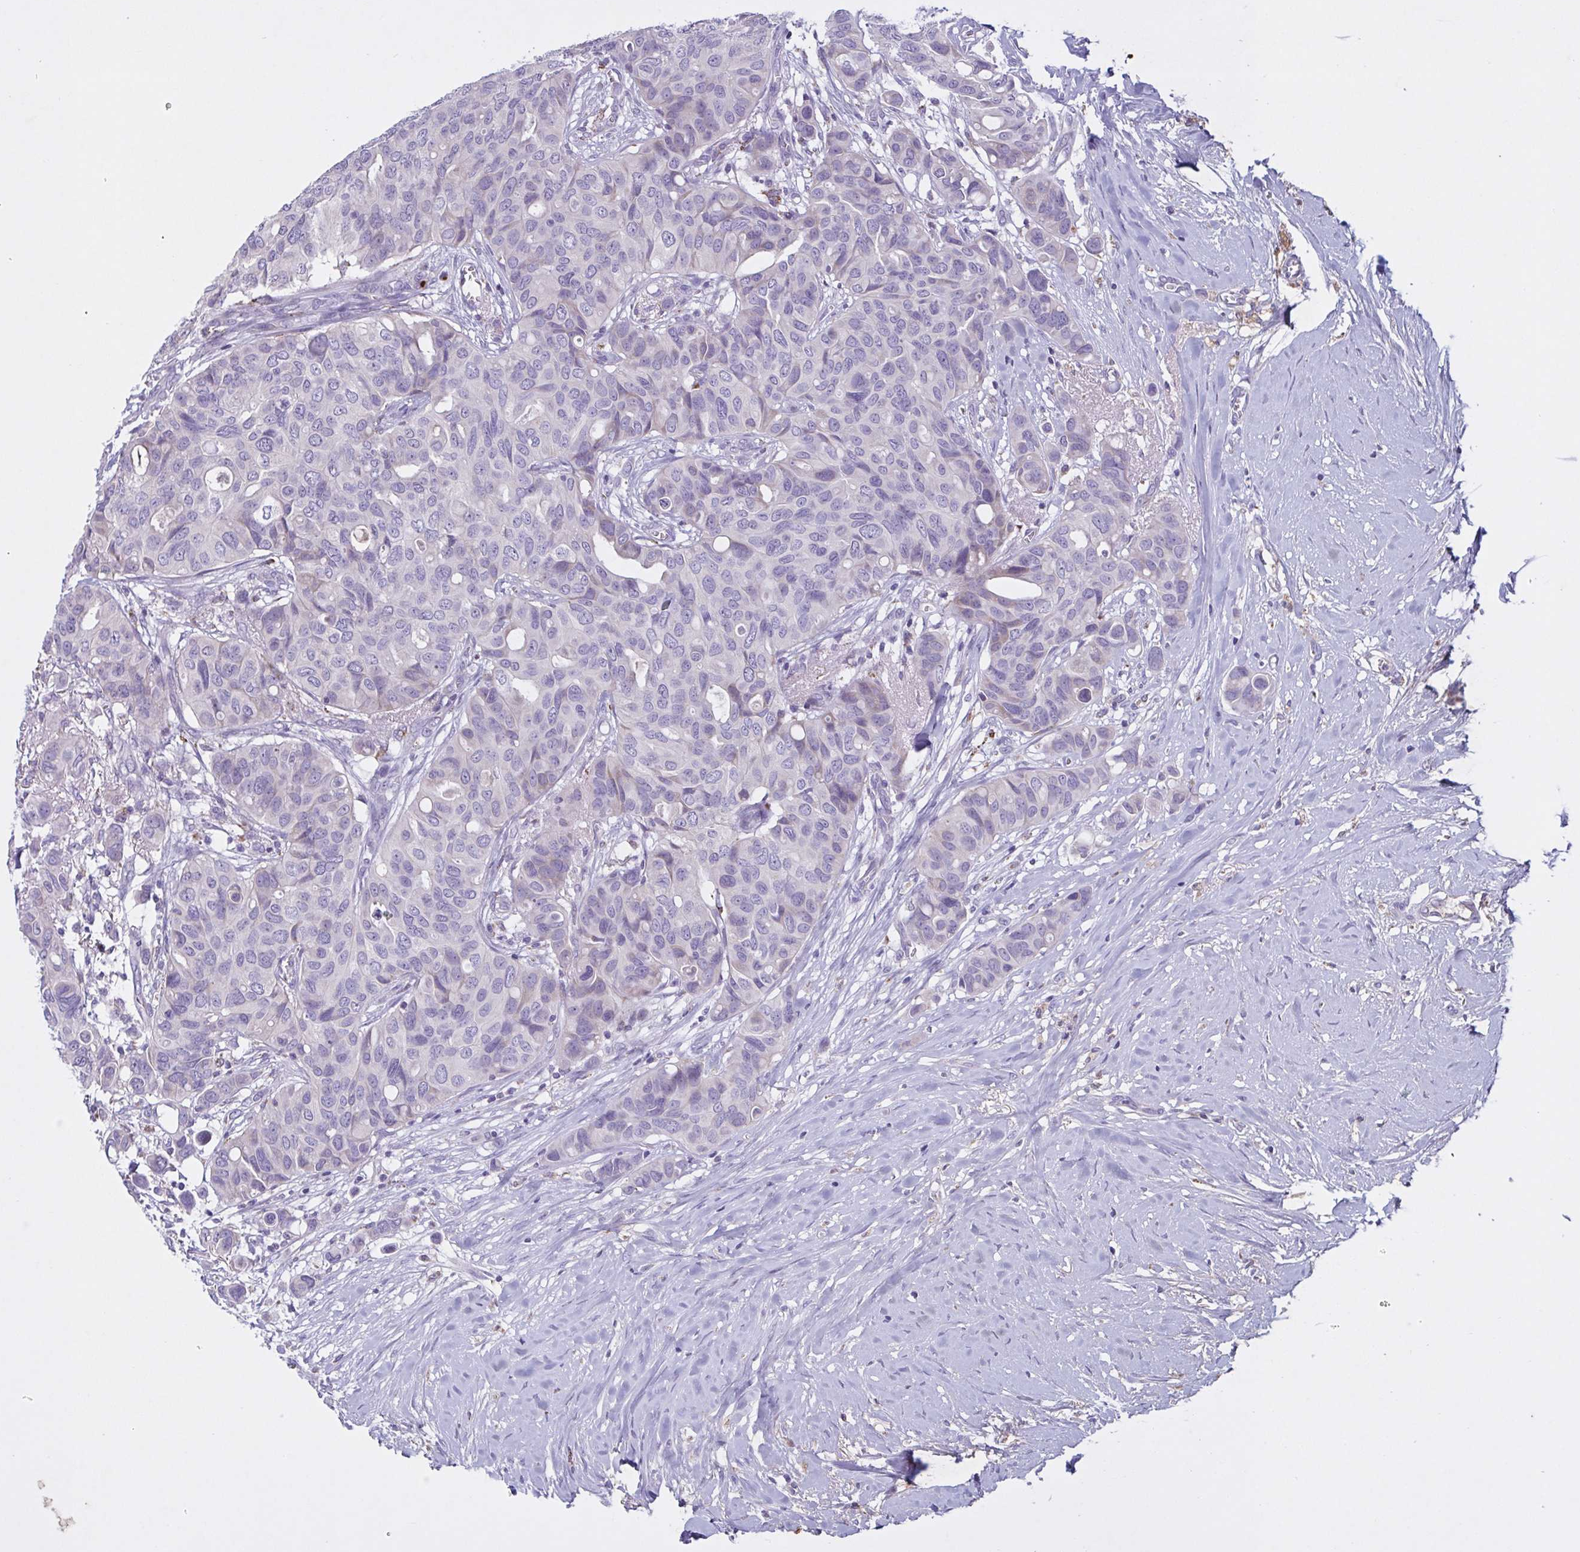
{"staining": {"intensity": "negative", "quantity": "none", "location": "none"}, "tissue": "breast cancer", "cell_type": "Tumor cells", "image_type": "cancer", "snomed": [{"axis": "morphology", "description": "Duct carcinoma"}, {"axis": "topography", "description": "Breast"}], "caption": "This is a image of immunohistochemistry (IHC) staining of breast invasive ductal carcinoma, which shows no positivity in tumor cells. (Brightfield microscopy of DAB (3,3'-diaminobenzidine) IHC at high magnification).", "gene": "F13B", "patient": {"sex": "female", "age": 54}}